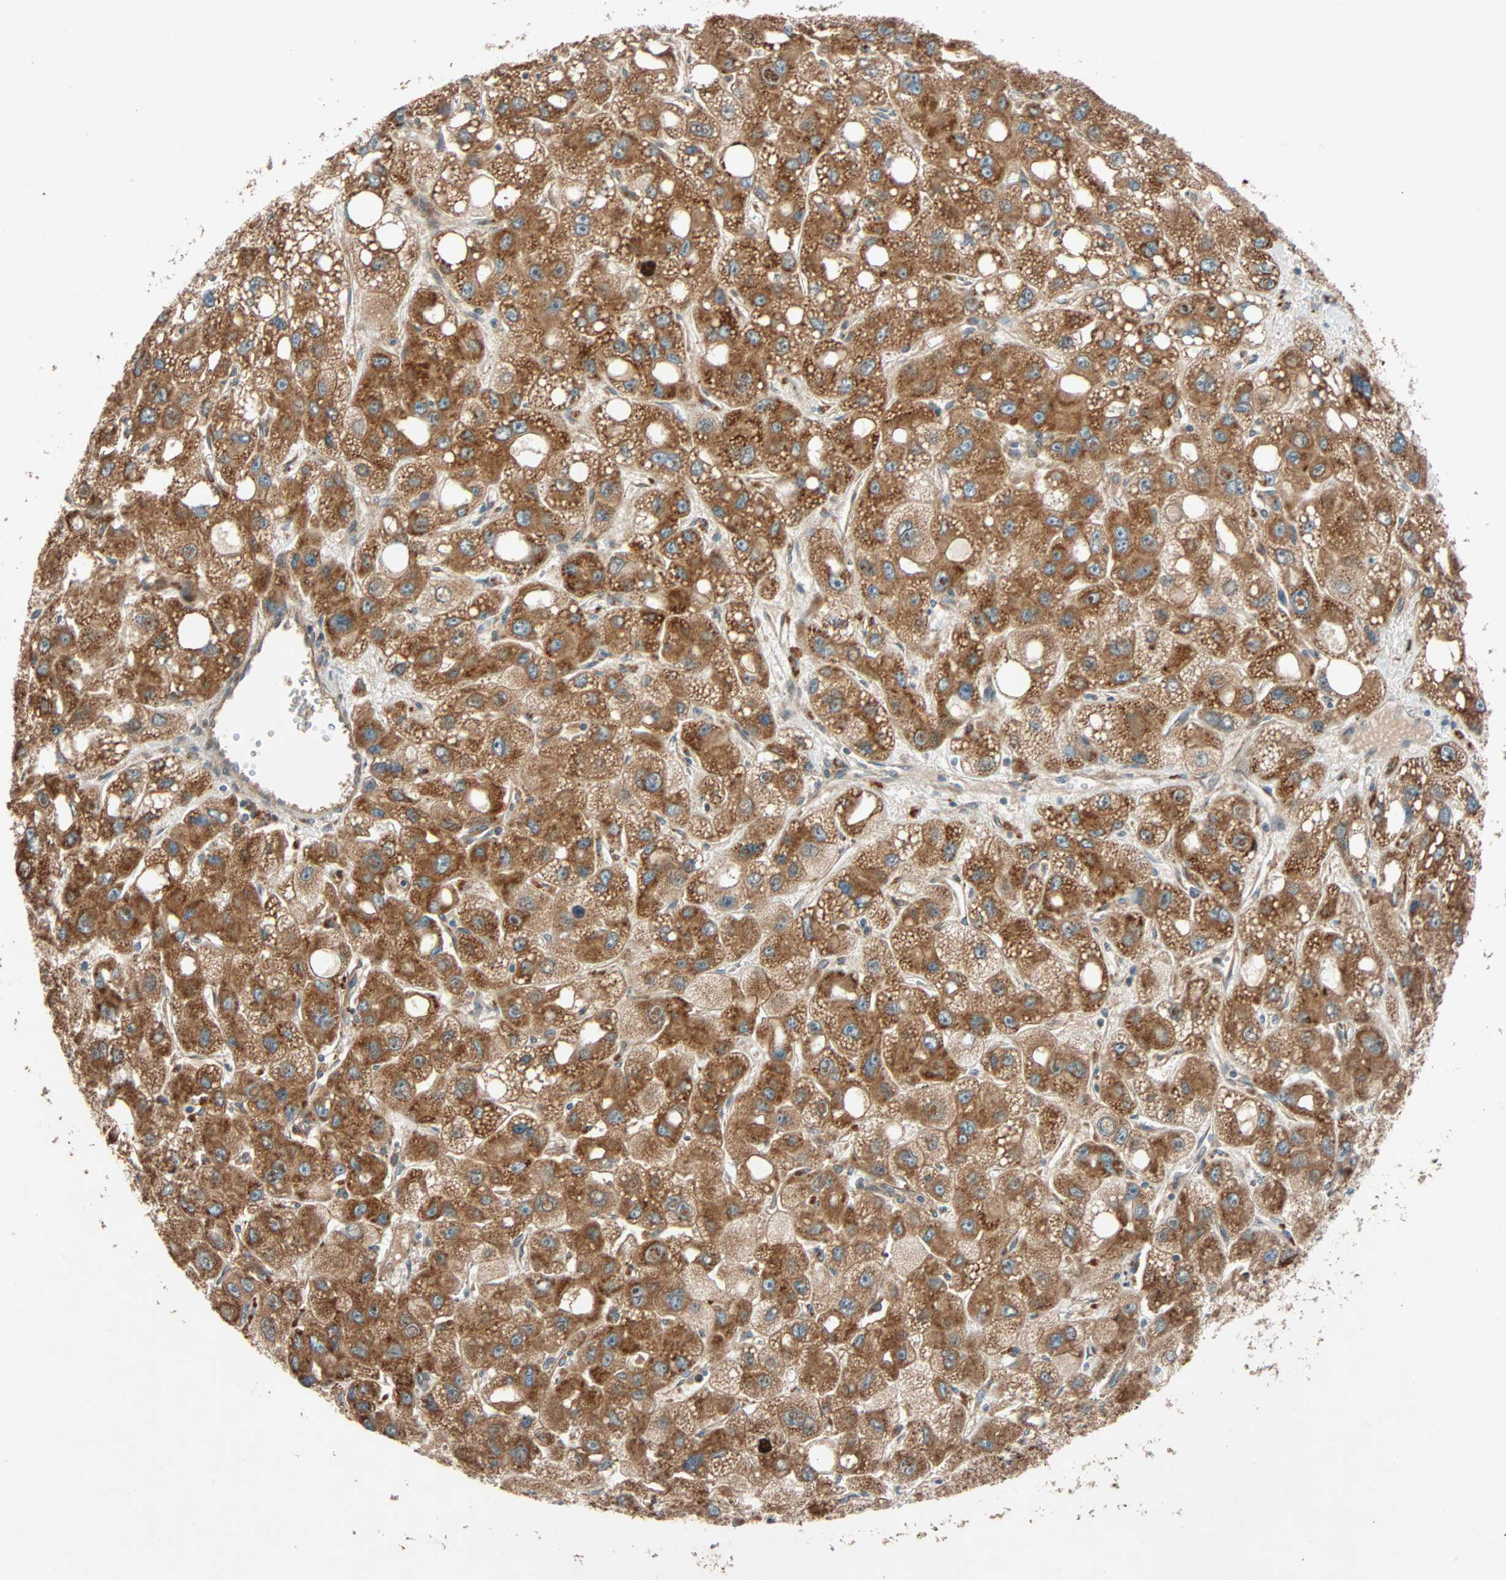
{"staining": {"intensity": "strong", "quantity": ">75%", "location": "cytoplasmic/membranous"}, "tissue": "liver cancer", "cell_type": "Tumor cells", "image_type": "cancer", "snomed": [{"axis": "morphology", "description": "Carcinoma, Hepatocellular, NOS"}, {"axis": "topography", "description": "Liver"}], "caption": "Protein staining exhibits strong cytoplasmic/membranous staining in about >75% of tumor cells in hepatocellular carcinoma (liver).", "gene": "PHYH", "patient": {"sex": "male", "age": 55}}